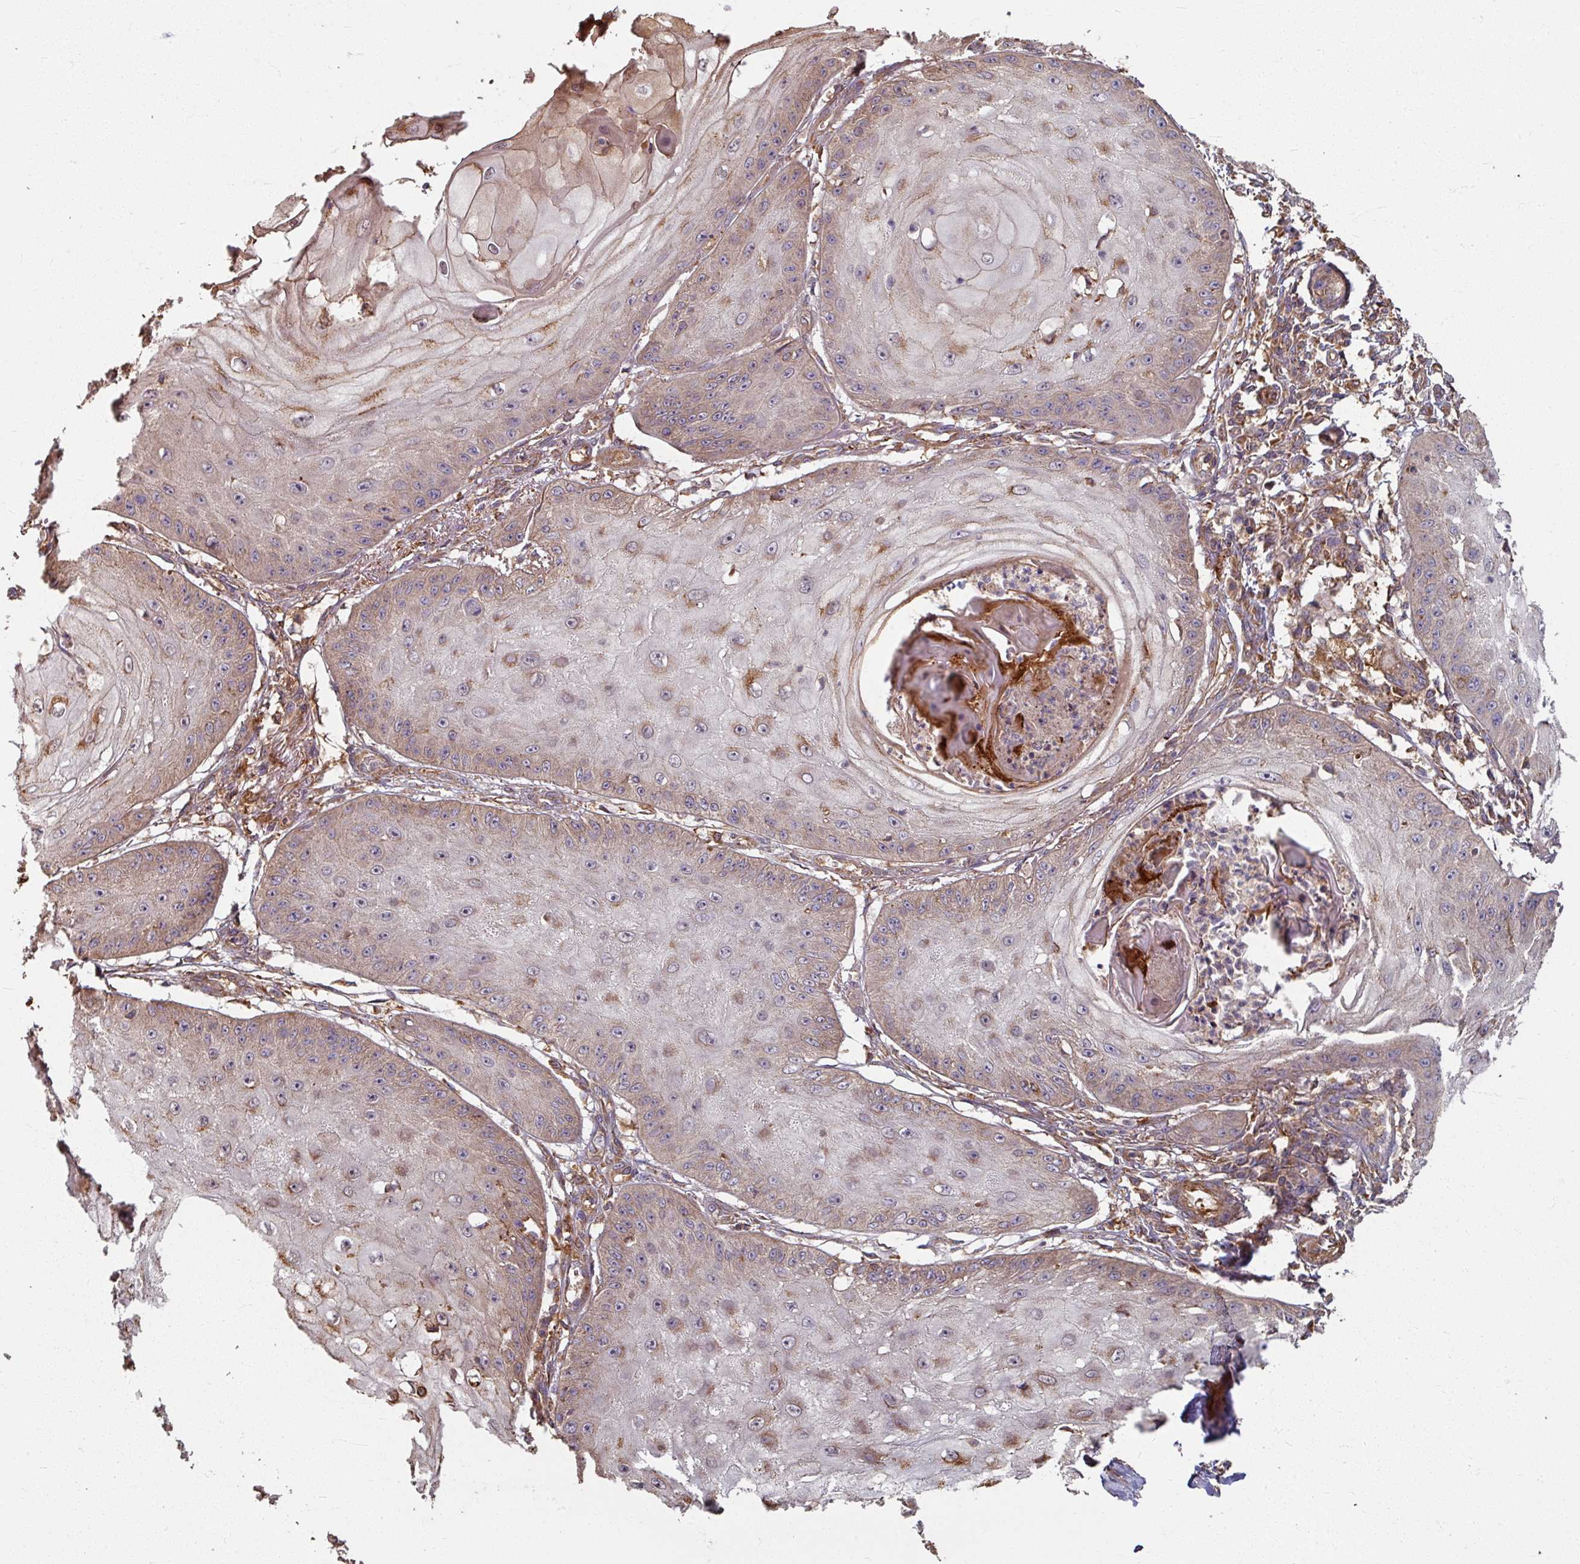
{"staining": {"intensity": "weak", "quantity": "25%-75%", "location": "cytoplasmic/membranous"}, "tissue": "skin cancer", "cell_type": "Tumor cells", "image_type": "cancer", "snomed": [{"axis": "morphology", "description": "Squamous cell carcinoma, NOS"}, {"axis": "topography", "description": "Skin"}], "caption": "Squamous cell carcinoma (skin) stained with a protein marker displays weak staining in tumor cells.", "gene": "CCDC68", "patient": {"sex": "male", "age": 70}}